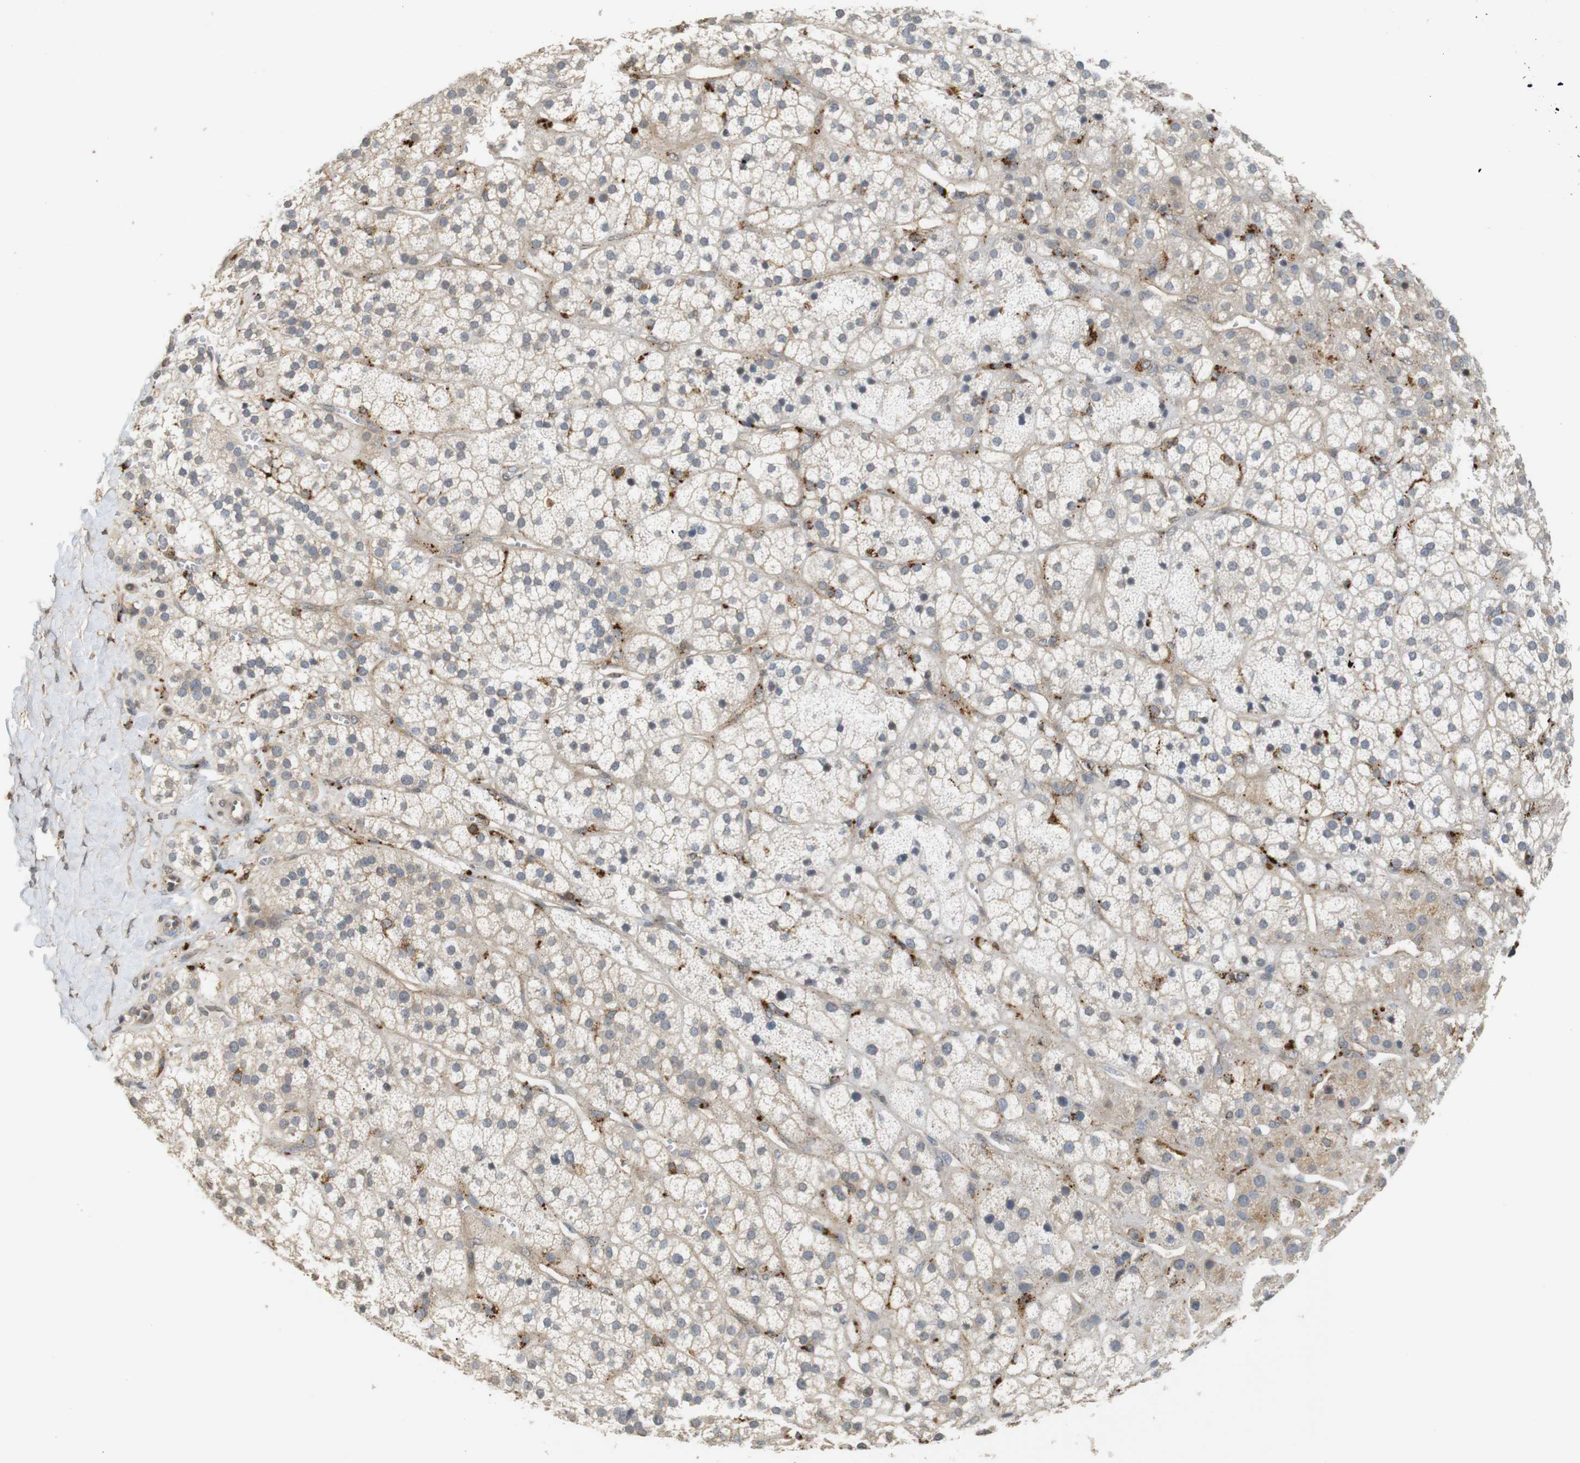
{"staining": {"intensity": "moderate", "quantity": "25%-75%", "location": "cytoplasmic/membranous"}, "tissue": "adrenal gland", "cell_type": "Glandular cells", "image_type": "normal", "snomed": [{"axis": "morphology", "description": "Normal tissue, NOS"}, {"axis": "topography", "description": "Adrenal gland"}], "caption": "Protein staining shows moderate cytoplasmic/membranous positivity in approximately 25%-75% of glandular cells in normal adrenal gland. Immunohistochemistry (ihc) stains the protein in brown and the nuclei are stained blue.", "gene": "KSR1", "patient": {"sex": "male", "age": 56}}